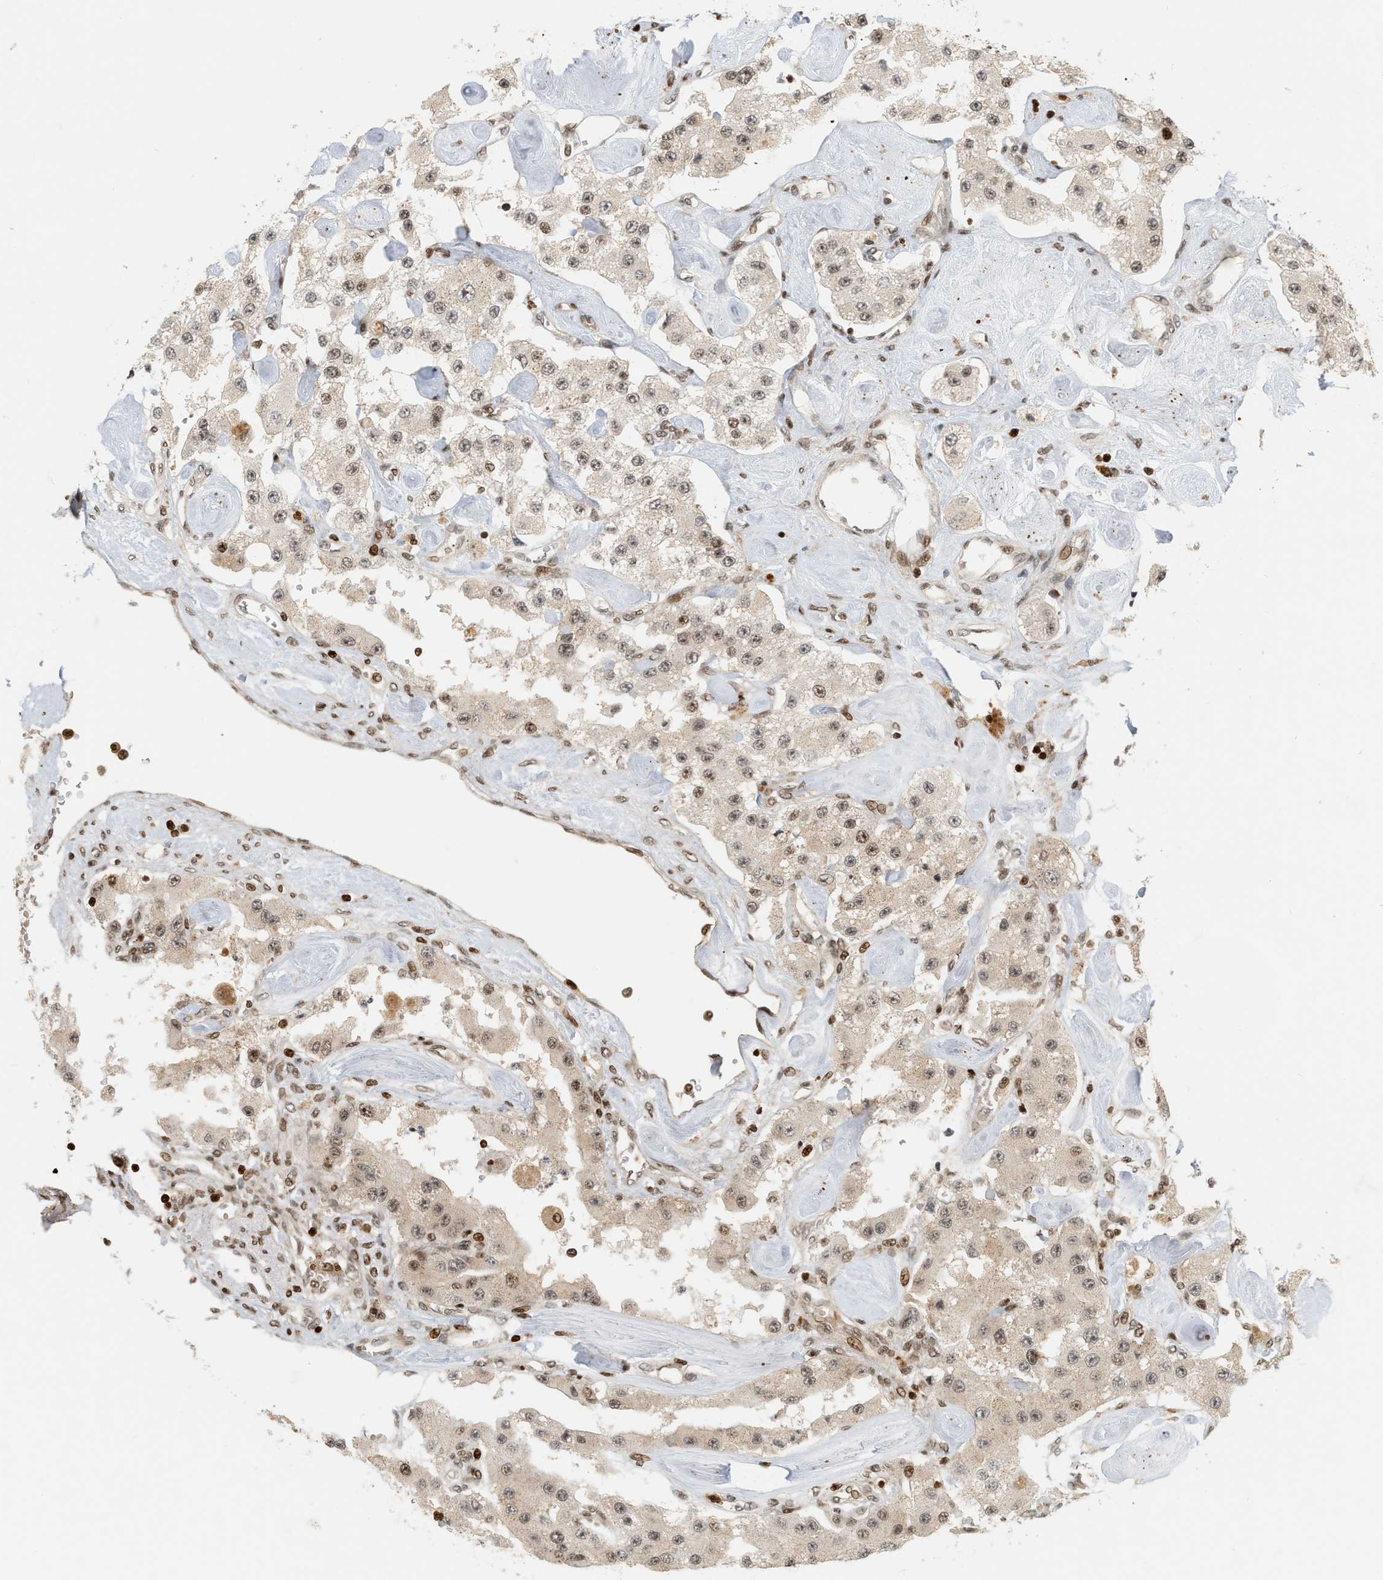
{"staining": {"intensity": "weak", "quantity": ">75%", "location": "cytoplasmic/membranous,nuclear"}, "tissue": "carcinoid", "cell_type": "Tumor cells", "image_type": "cancer", "snomed": [{"axis": "morphology", "description": "Carcinoid, malignant, NOS"}, {"axis": "topography", "description": "Pancreas"}], "caption": "Immunohistochemical staining of human carcinoid demonstrates low levels of weak cytoplasmic/membranous and nuclear staining in approximately >75% of tumor cells.", "gene": "NFE2L2", "patient": {"sex": "male", "age": 41}}